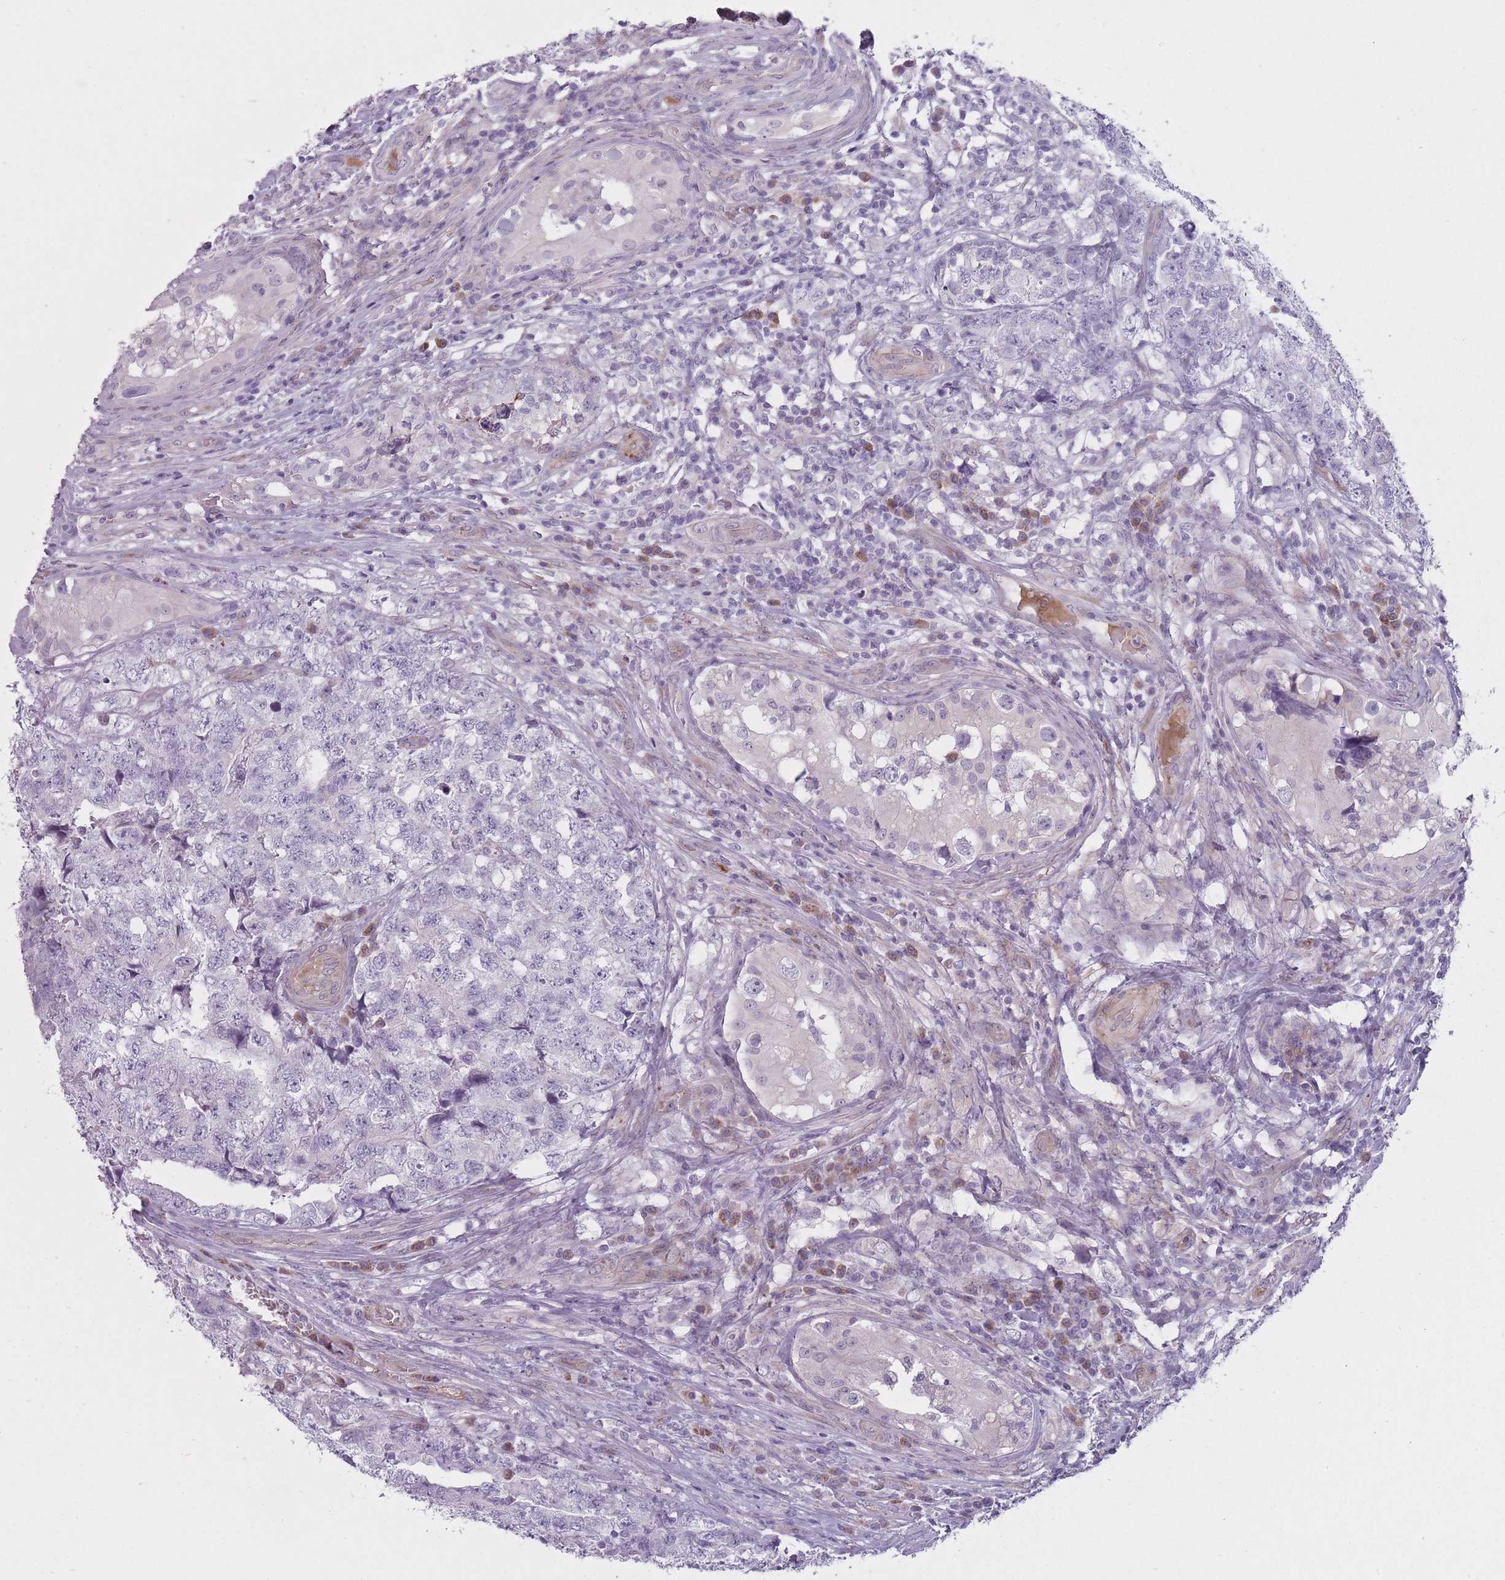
{"staining": {"intensity": "negative", "quantity": "none", "location": "none"}, "tissue": "testis cancer", "cell_type": "Tumor cells", "image_type": "cancer", "snomed": [{"axis": "morphology", "description": "Carcinoma, Embryonal, NOS"}, {"axis": "topography", "description": "Testis"}], "caption": "High power microscopy histopathology image of an immunohistochemistry (IHC) photomicrograph of testis cancer, revealing no significant expression in tumor cells.", "gene": "PGRMC2", "patient": {"sex": "male", "age": 31}}